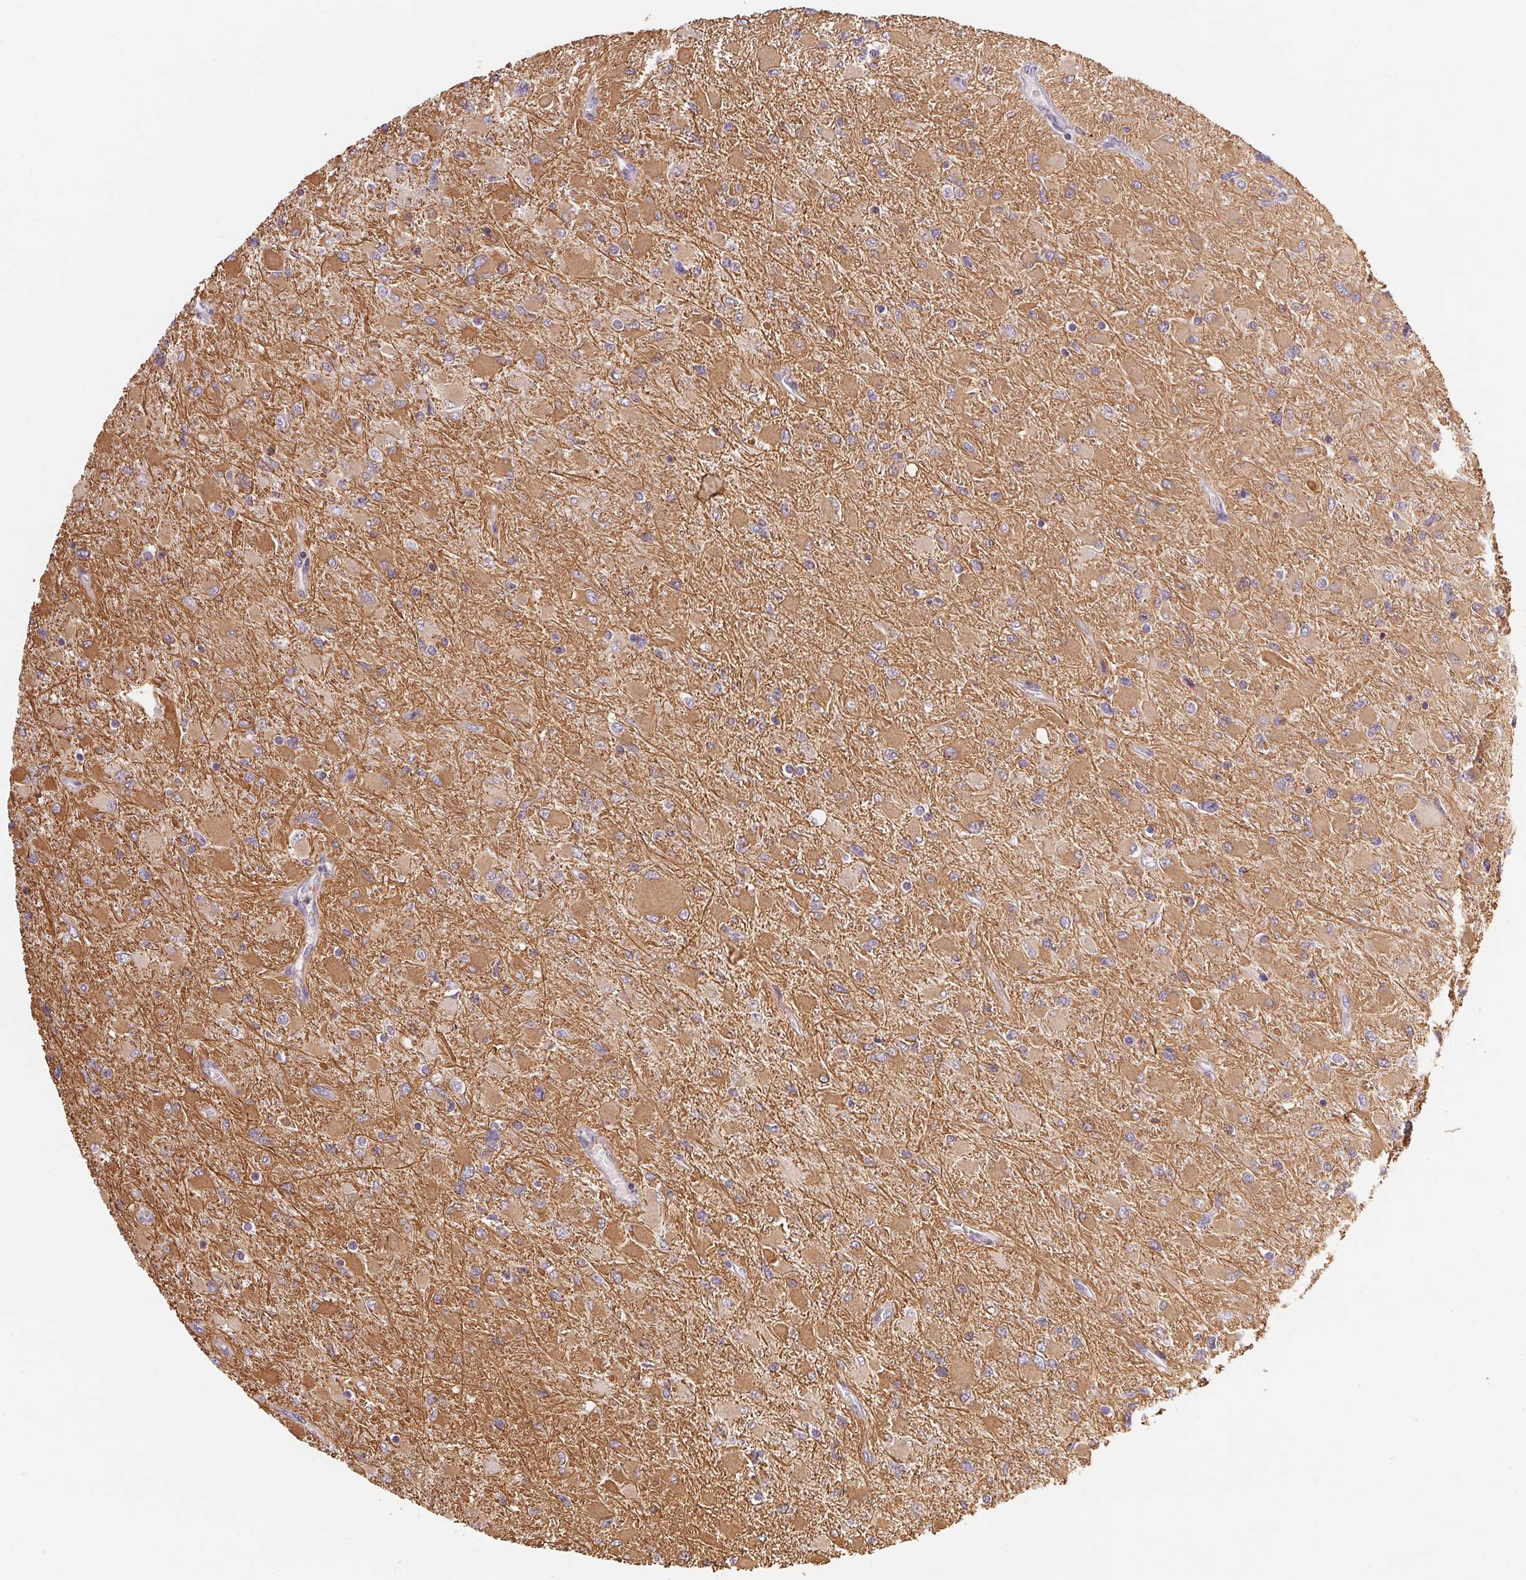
{"staining": {"intensity": "negative", "quantity": "none", "location": "none"}, "tissue": "glioma", "cell_type": "Tumor cells", "image_type": "cancer", "snomed": [{"axis": "morphology", "description": "Glioma, malignant, High grade"}, {"axis": "topography", "description": "Cerebral cortex"}], "caption": "High power microscopy image of an IHC micrograph of high-grade glioma (malignant), revealing no significant staining in tumor cells.", "gene": "NCOA4", "patient": {"sex": "female", "age": 36}}